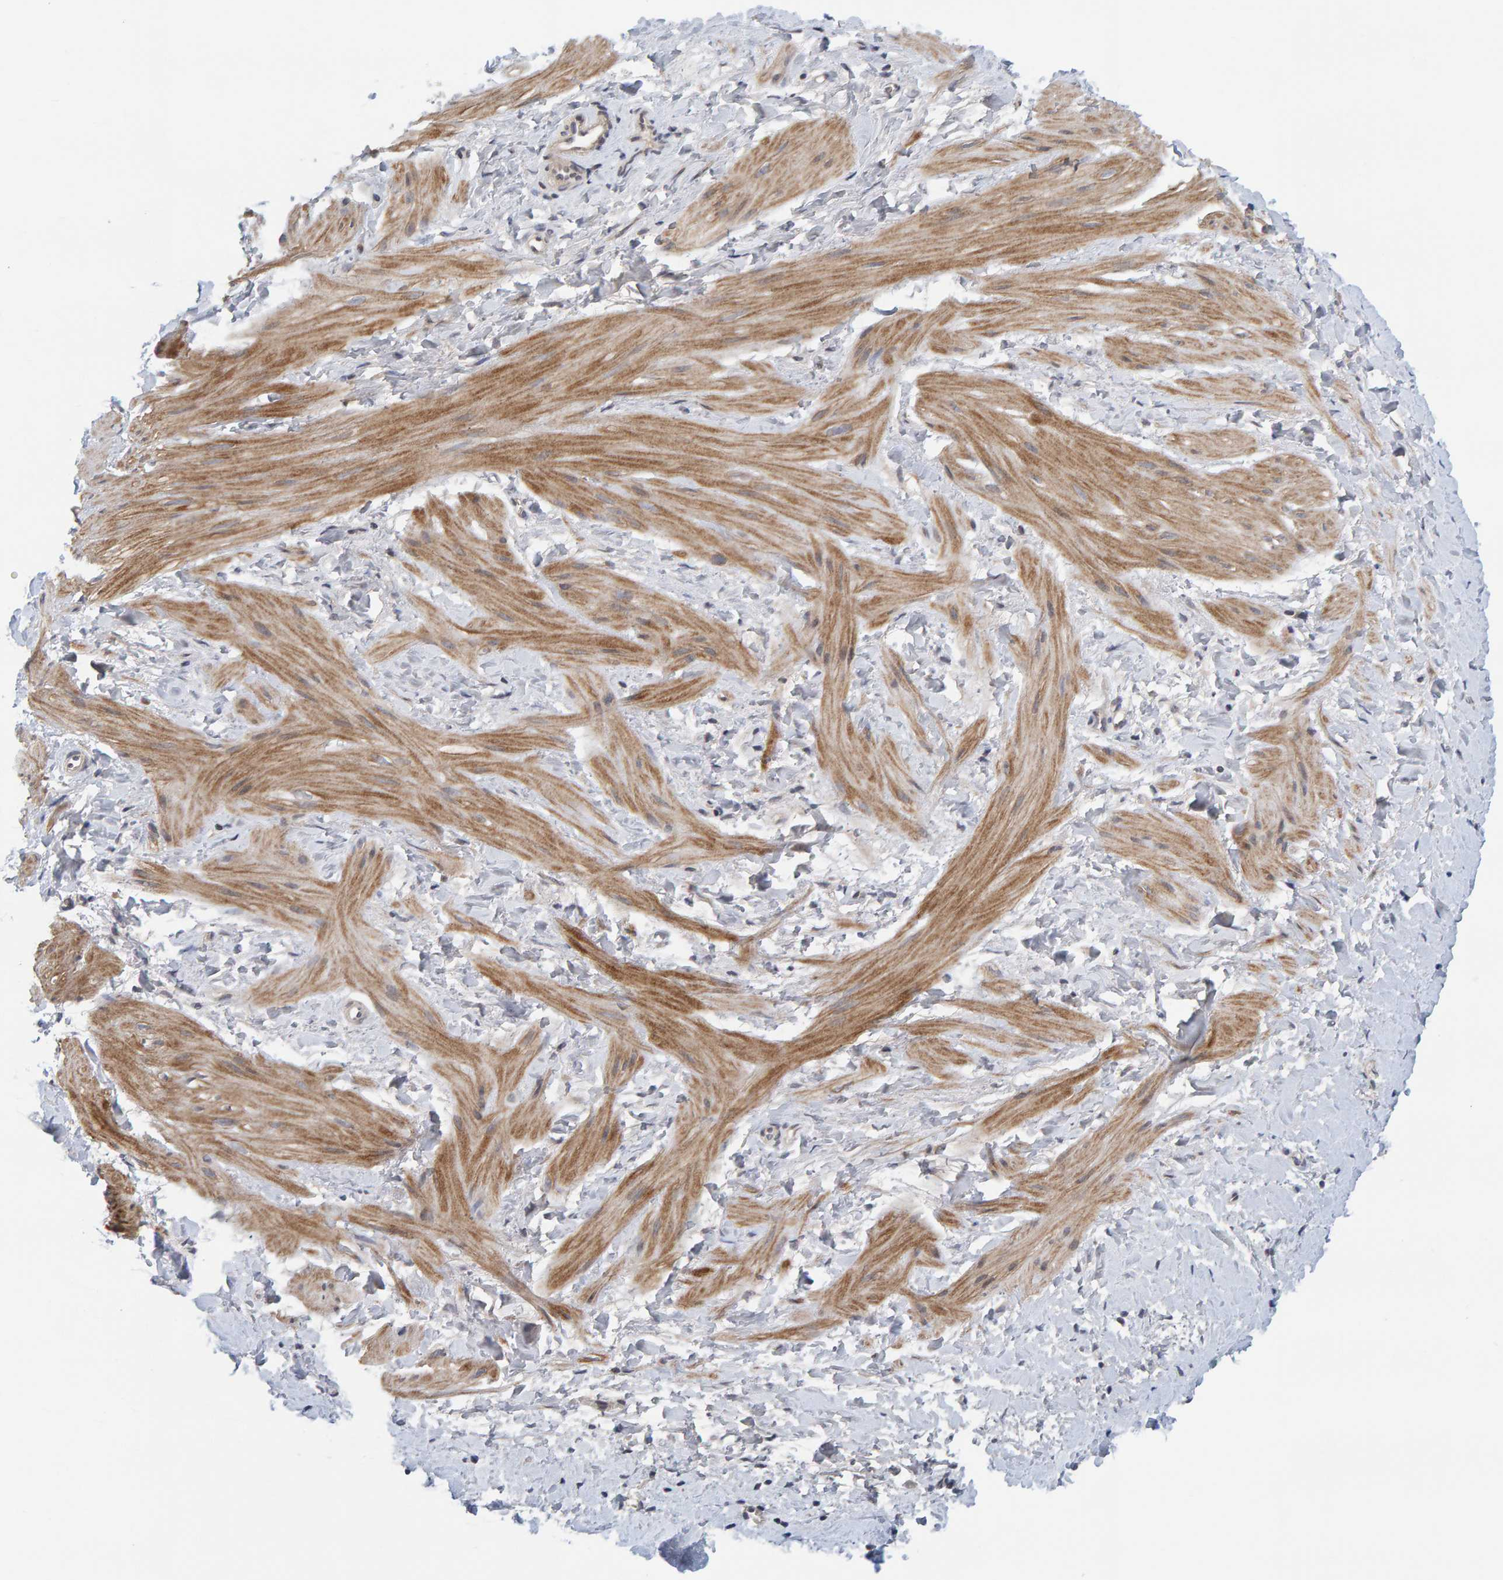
{"staining": {"intensity": "moderate", "quantity": "25%-75%", "location": "cytoplasmic/membranous"}, "tissue": "smooth muscle", "cell_type": "Smooth muscle cells", "image_type": "normal", "snomed": [{"axis": "morphology", "description": "Normal tissue, NOS"}, {"axis": "topography", "description": "Smooth muscle"}], "caption": "This histopathology image reveals immunohistochemistry staining of benign human smooth muscle, with medium moderate cytoplasmic/membranous expression in approximately 25%-75% of smooth muscle cells.", "gene": "CDH2", "patient": {"sex": "male", "age": 16}}